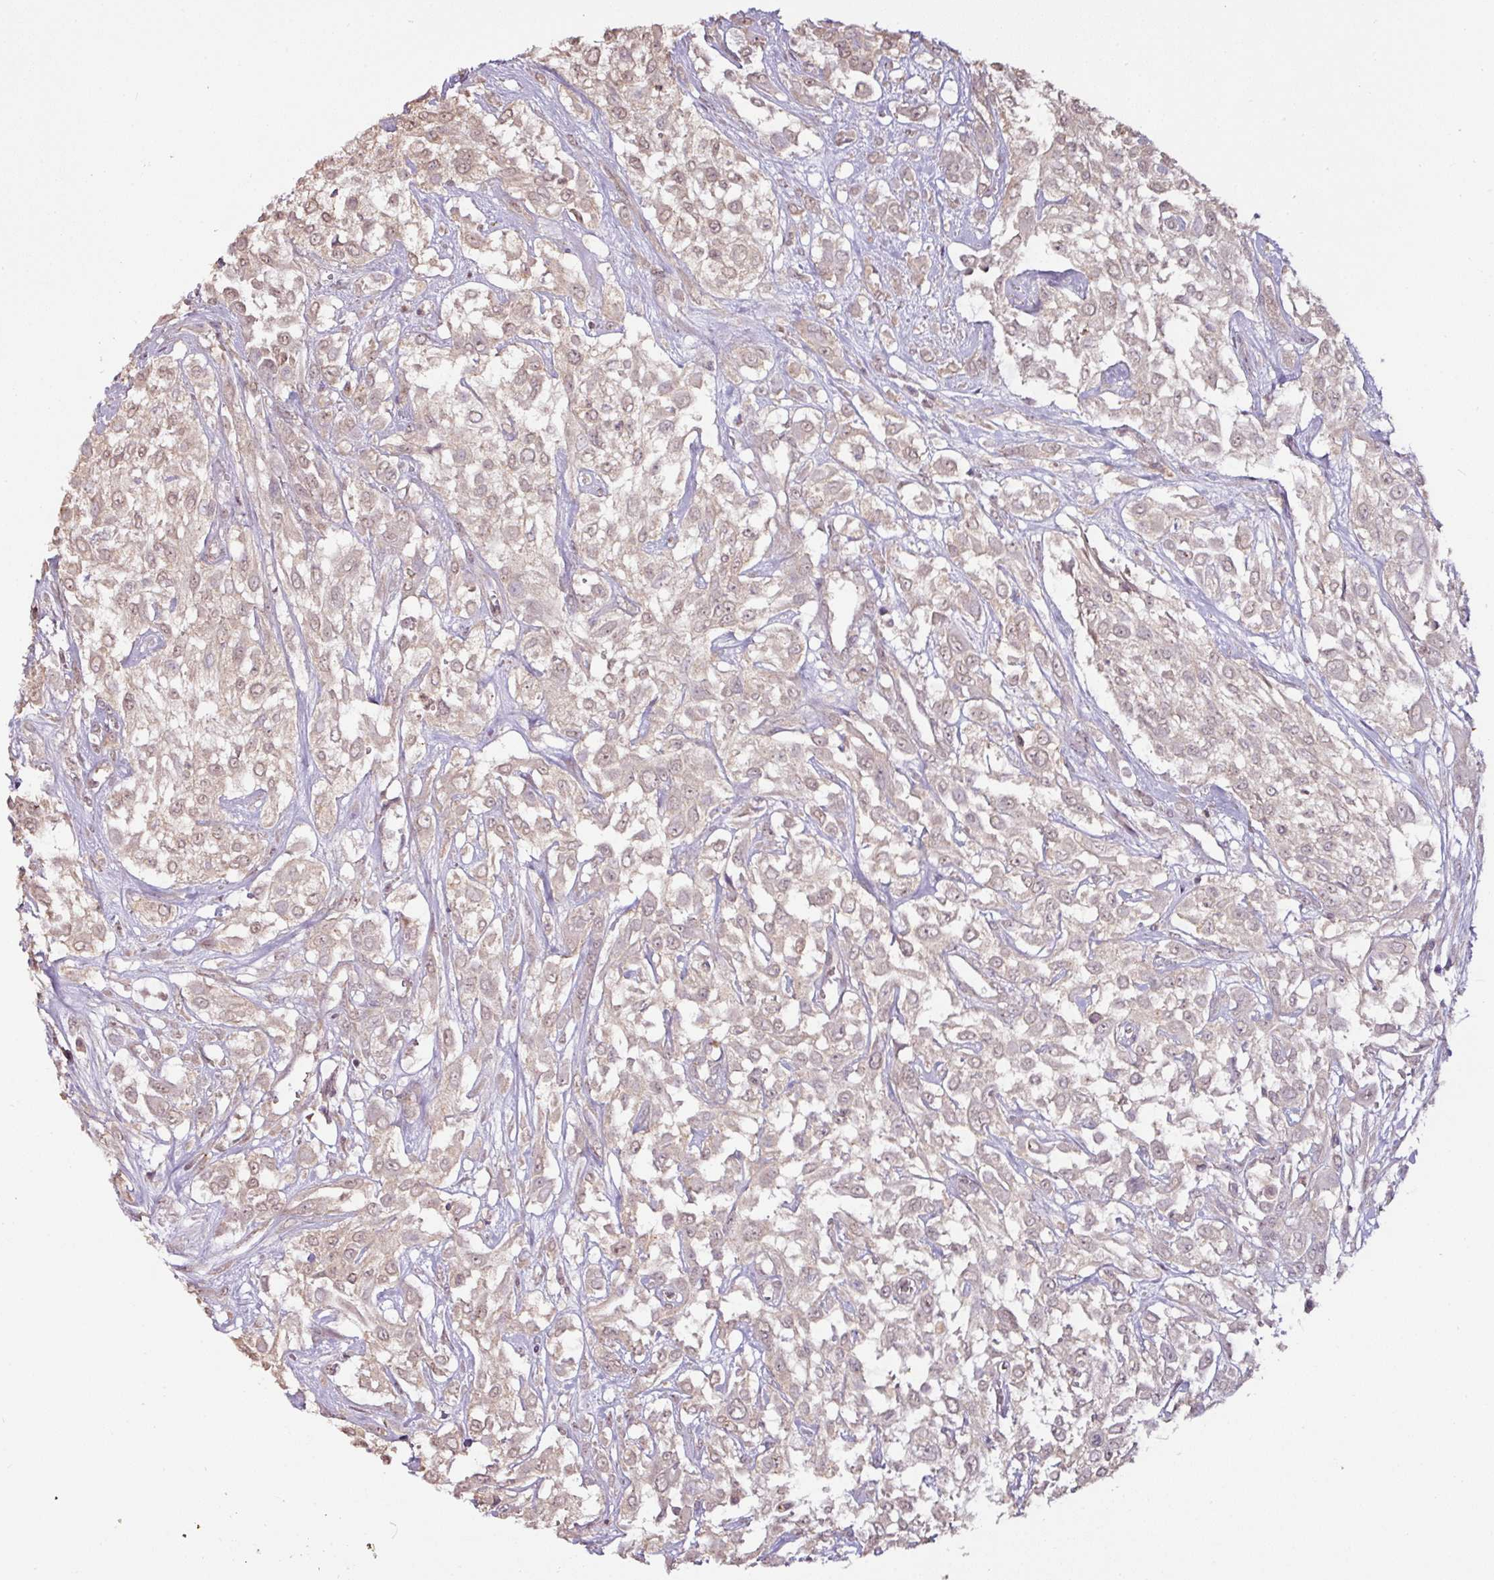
{"staining": {"intensity": "weak", "quantity": "25%-75%", "location": "nuclear"}, "tissue": "urothelial cancer", "cell_type": "Tumor cells", "image_type": "cancer", "snomed": [{"axis": "morphology", "description": "Urothelial carcinoma, High grade"}, {"axis": "topography", "description": "Urinary bladder"}], "caption": "The micrograph displays immunohistochemical staining of urothelial carcinoma (high-grade). There is weak nuclear positivity is appreciated in about 25%-75% of tumor cells.", "gene": "RPL38", "patient": {"sex": "male", "age": 57}}